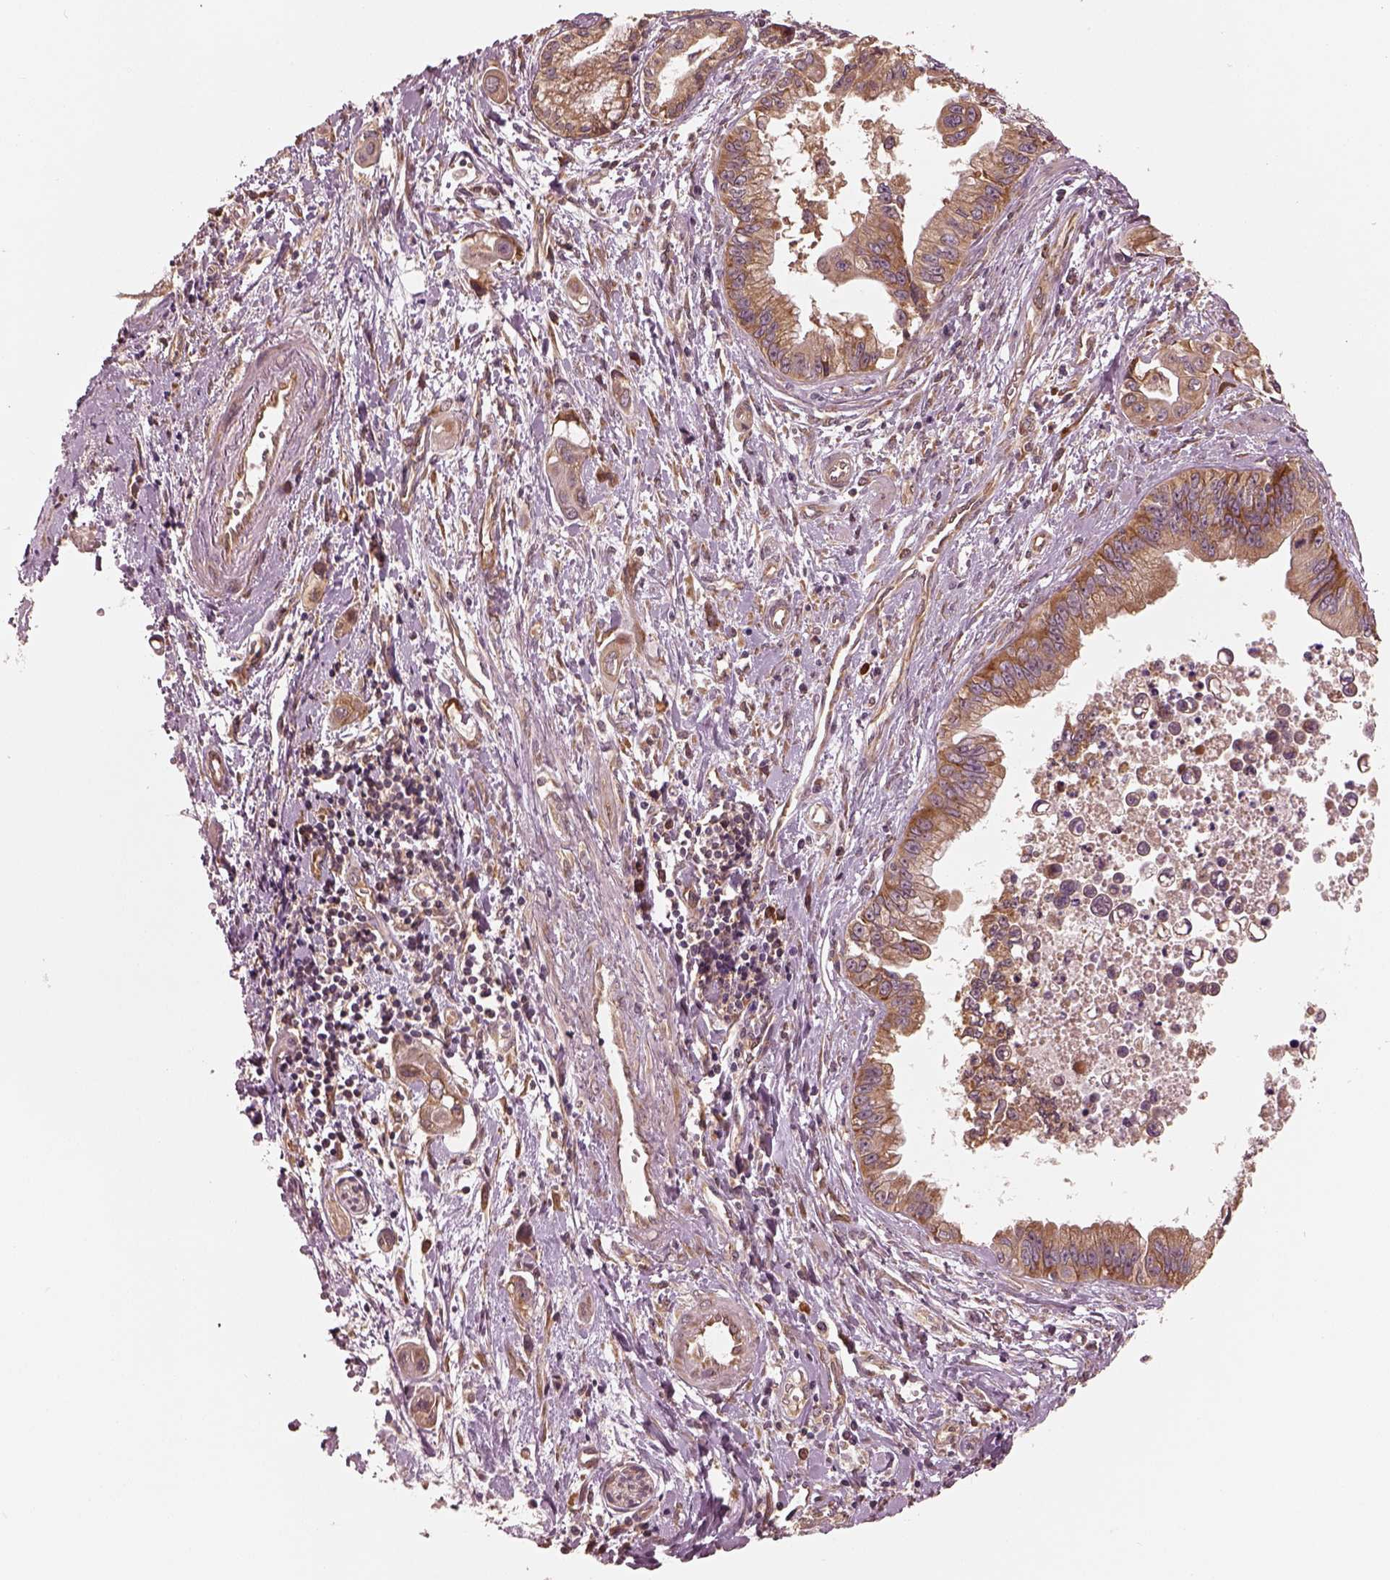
{"staining": {"intensity": "moderate", "quantity": ">75%", "location": "cytoplasmic/membranous"}, "tissue": "pancreatic cancer", "cell_type": "Tumor cells", "image_type": "cancer", "snomed": [{"axis": "morphology", "description": "Adenocarcinoma, NOS"}, {"axis": "topography", "description": "Pancreas"}], "caption": "Human pancreatic cancer (adenocarcinoma) stained with a protein marker reveals moderate staining in tumor cells.", "gene": "RPS5", "patient": {"sex": "male", "age": 60}}